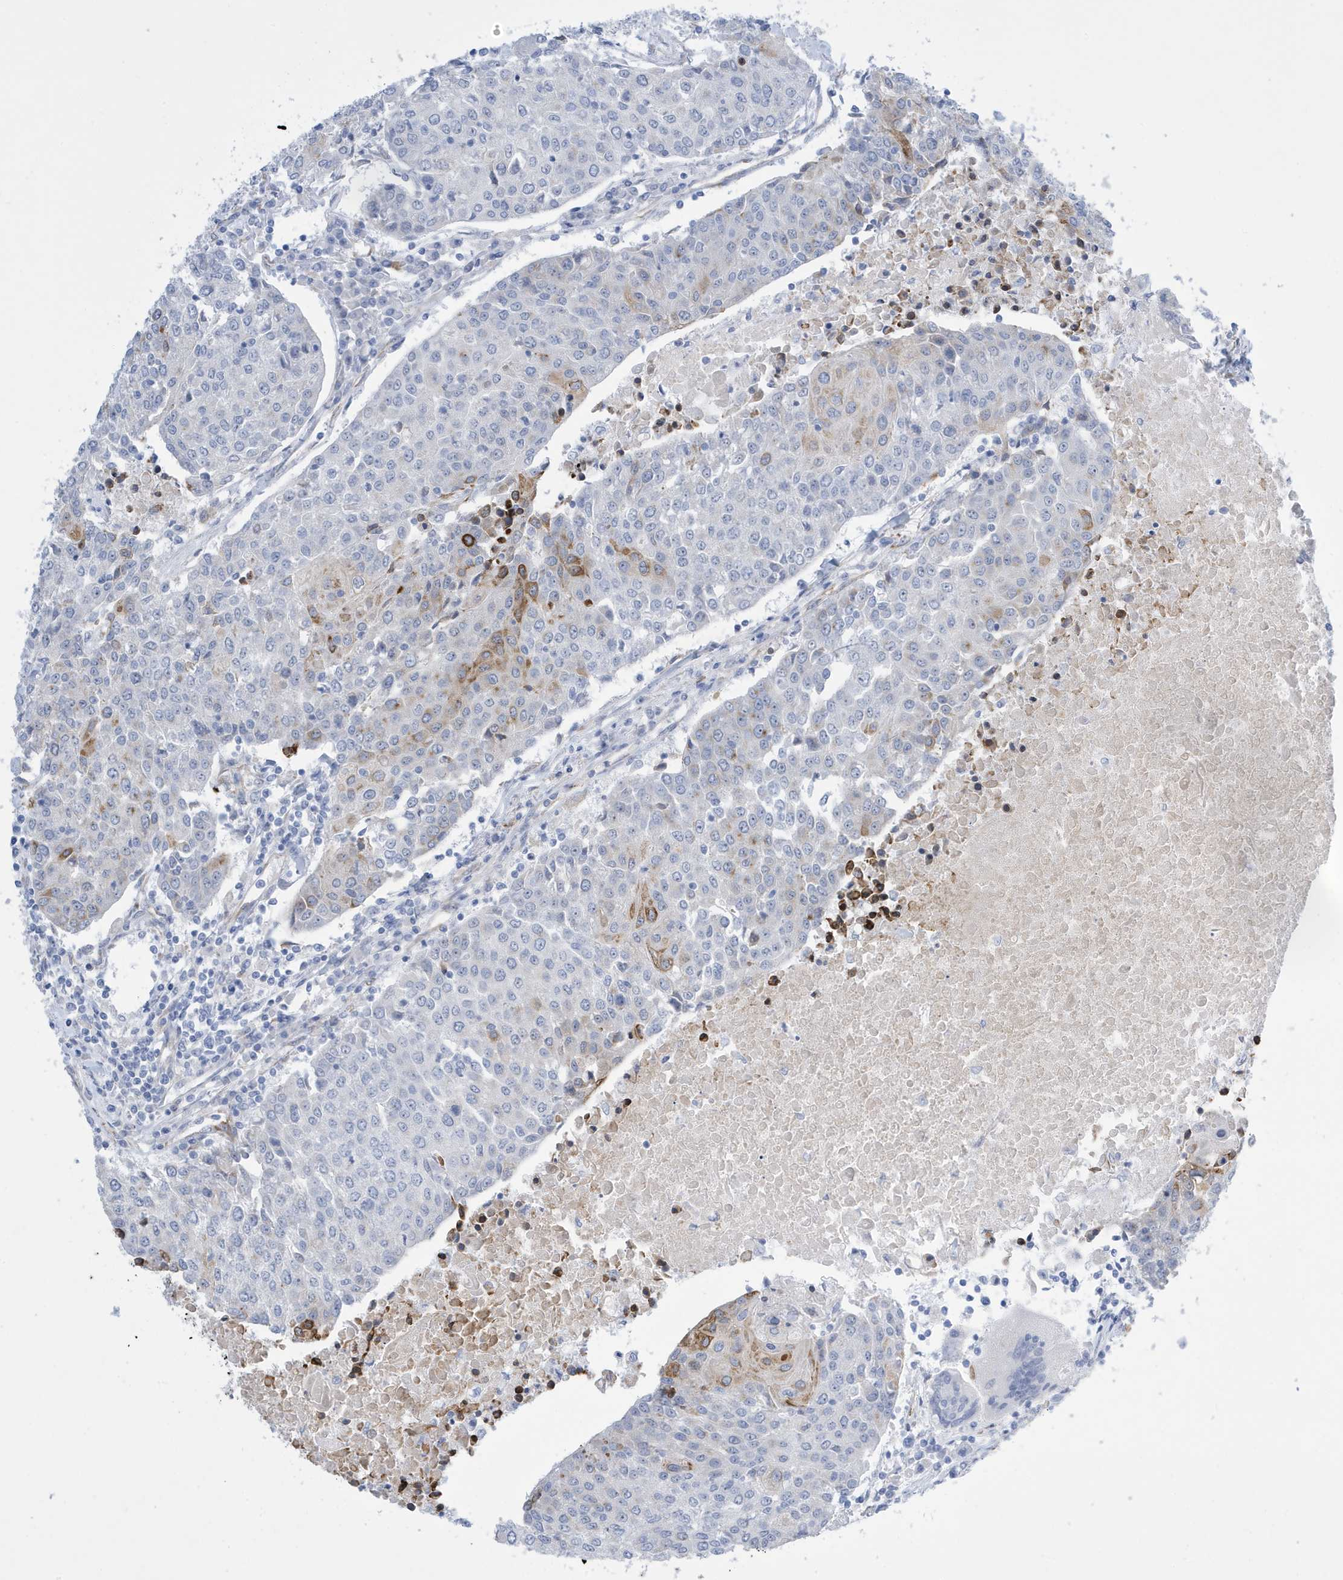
{"staining": {"intensity": "moderate", "quantity": "<25%", "location": "cytoplasmic/membranous"}, "tissue": "urothelial cancer", "cell_type": "Tumor cells", "image_type": "cancer", "snomed": [{"axis": "morphology", "description": "Urothelial carcinoma, High grade"}, {"axis": "topography", "description": "Urinary bladder"}], "caption": "Protein staining shows moderate cytoplasmic/membranous positivity in approximately <25% of tumor cells in high-grade urothelial carcinoma. (Stains: DAB (3,3'-diaminobenzidine) in brown, nuclei in blue, Microscopy: brightfield microscopy at high magnification).", "gene": "SEMA3F", "patient": {"sex": "female", "age": 85}}